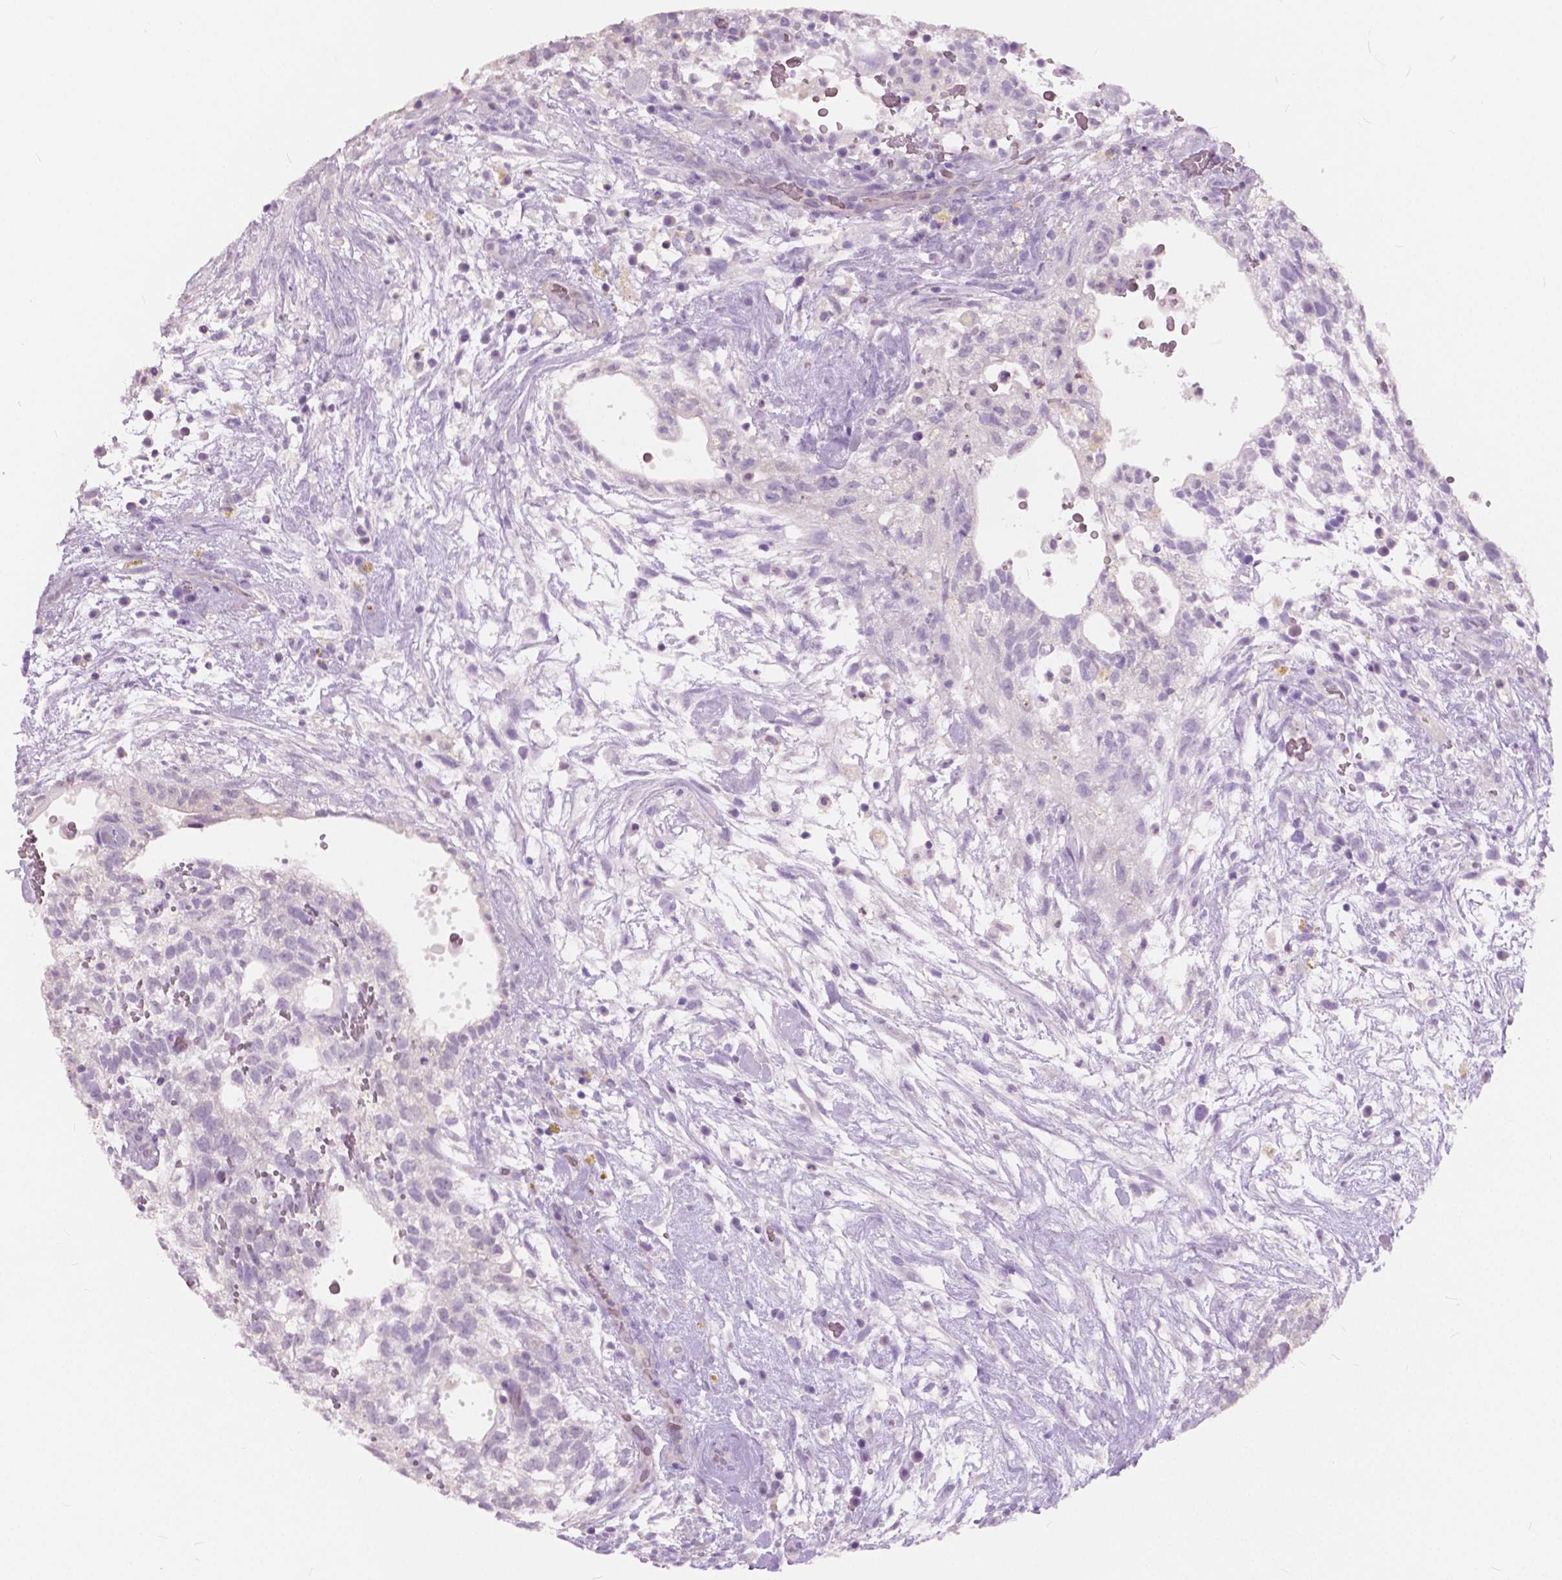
{"staining": {"intensity": "negative", "quantity": "none", "location": "none"}, "tissue": "testis cancer", "cell_type": "Tumor cells", "image_type": "cancer", "snomed": [{"axis": "morphology", "description": "Normal tissue, NOS"}, {"axis": "morphology", "description": "Carcinoma, Embryonal, NOS"}, {"axis": "topography", "description": "Testis"}], "caption": "The image reveals no staining of tumor cells in testis cancer.", "gene": "TKFC", "patient": {"sex": "male", "age": 32}}